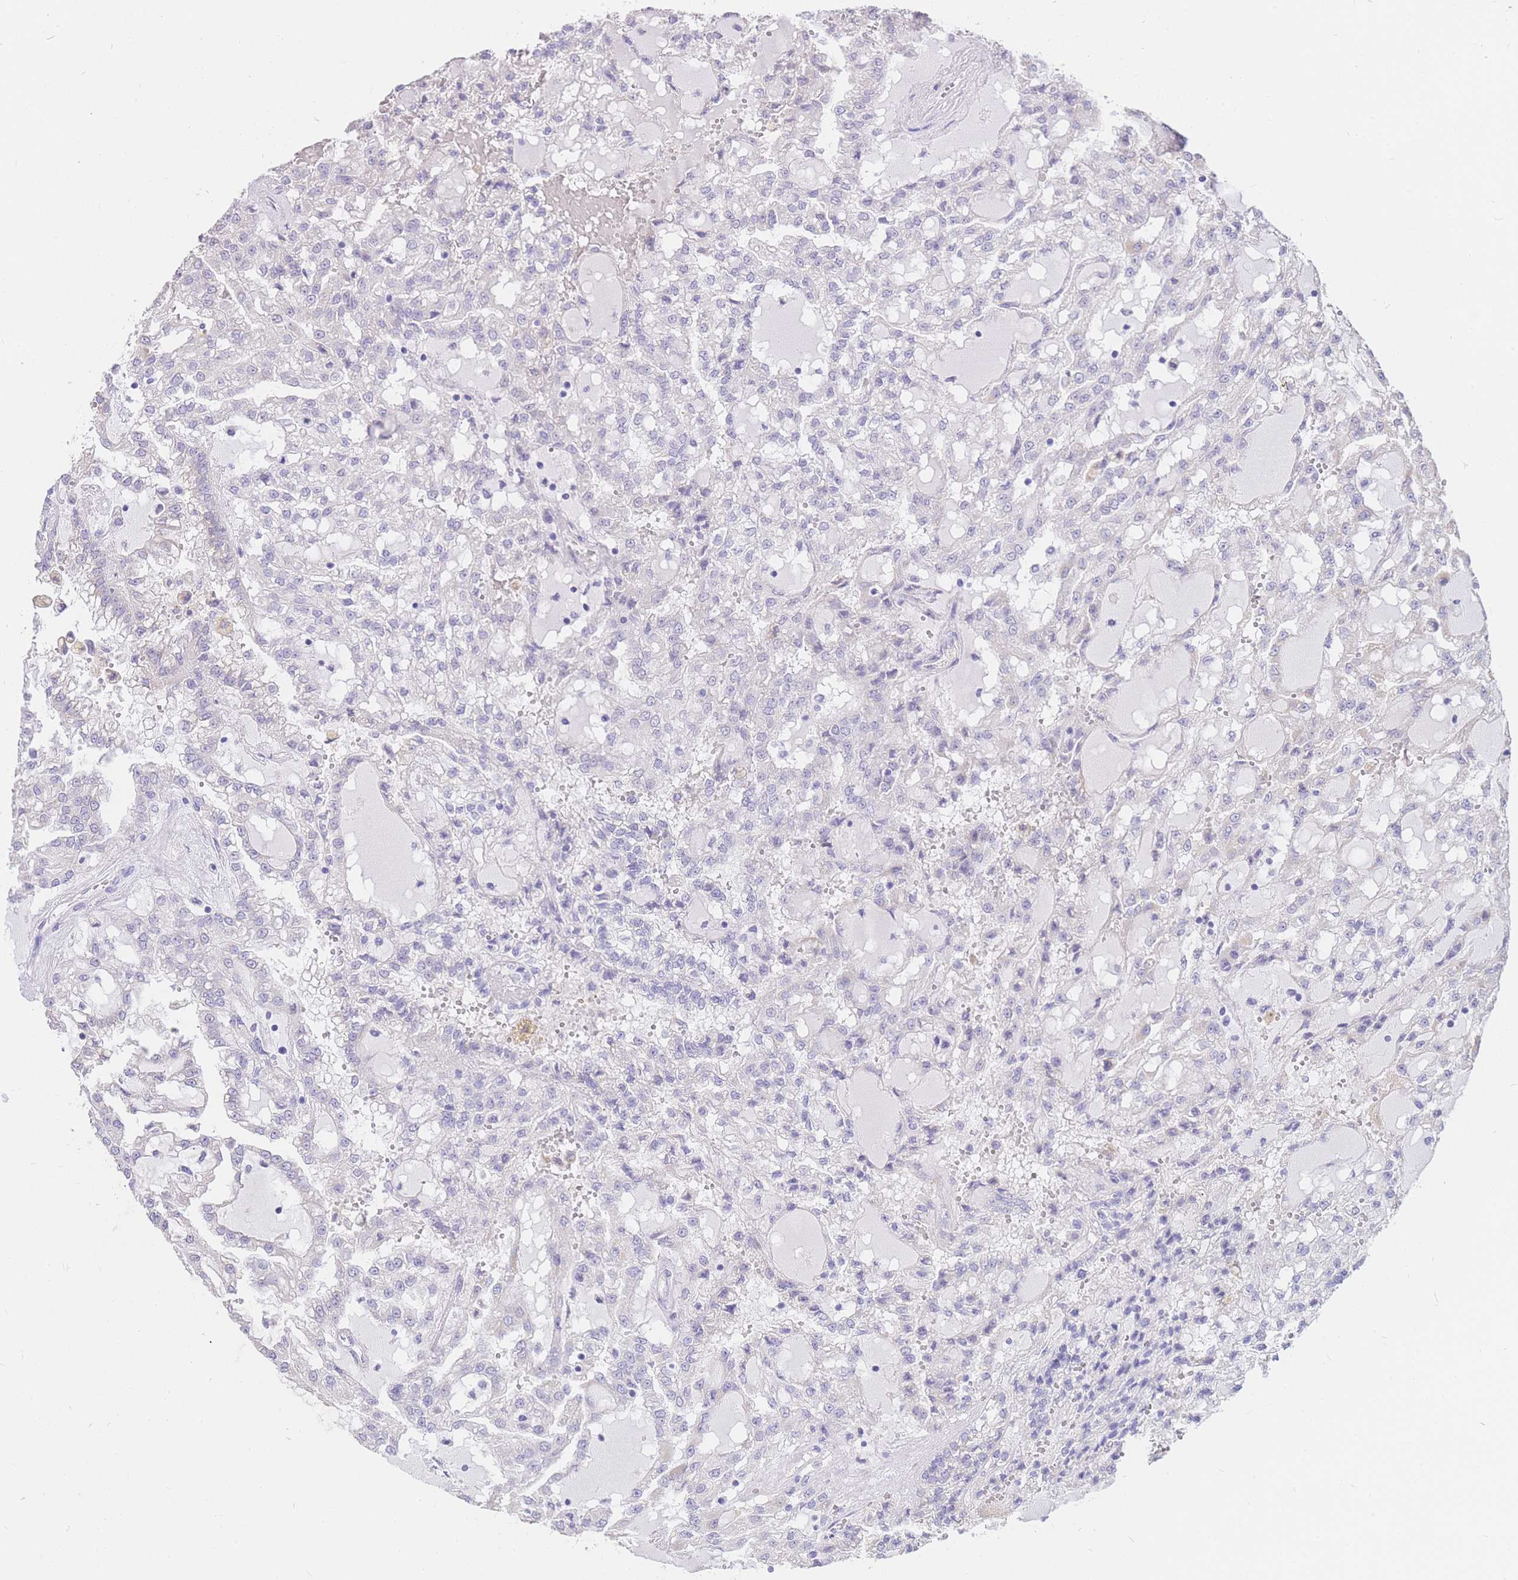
{"staining": {"intensity": "negative", "quantity": "none", "location": "none"}, "tissue": "renal cancer", "cell_type": "Tumor cells", "image_type": "cancer", "snomed": [{"axis": "morphology", "description": "Adenocarcinoma, NOS"}, {"axis": "topography", "description": "Kidney"}], "caption": "Immunohistochemistry micrograph of human renal cancer stained for a protein (brown), which shows no positivity in tumor cells.", "gene": "C2orf88", "patient": {"sex": "male", "age": 63}}